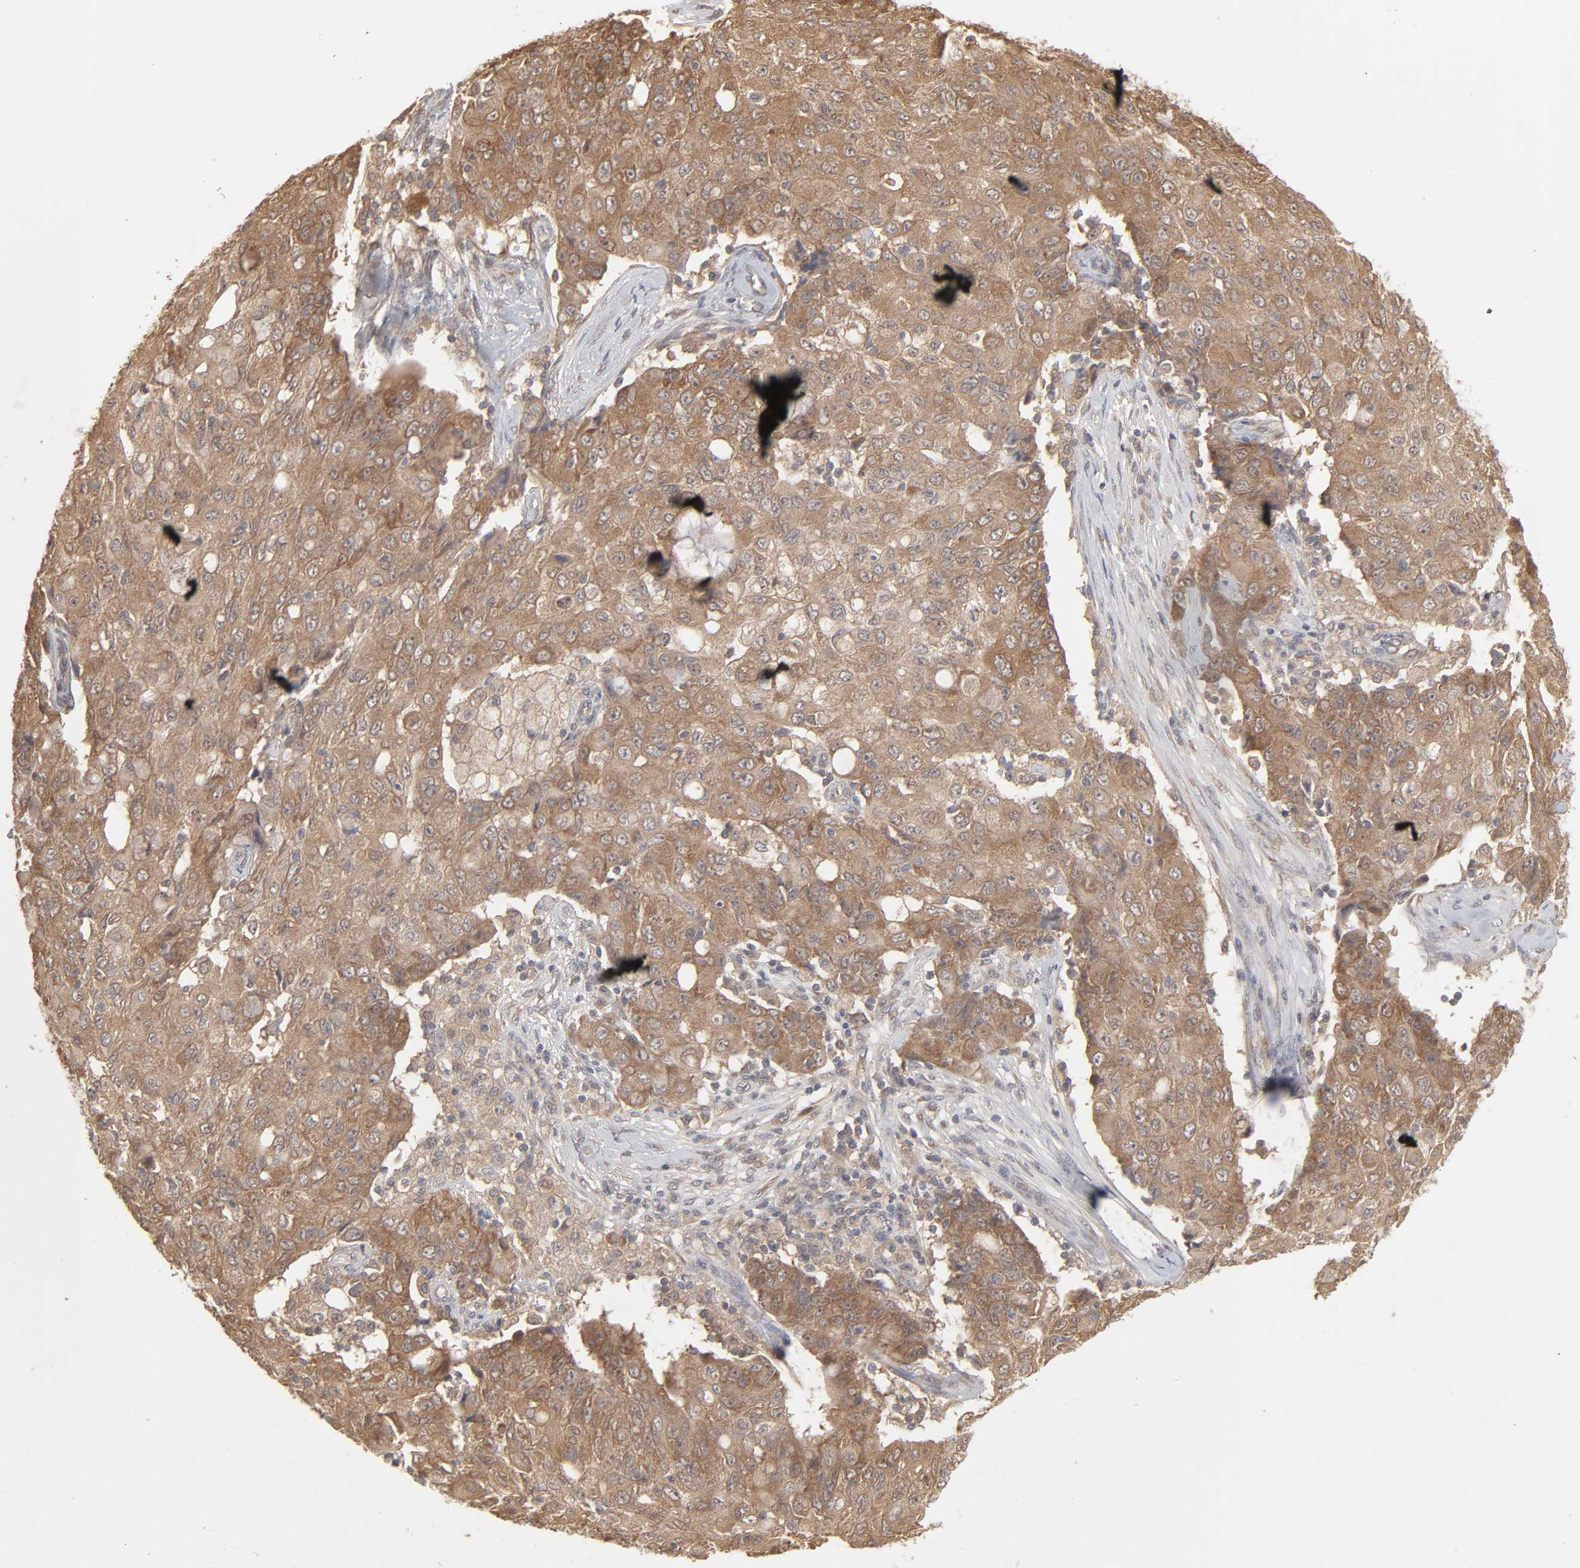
{"staining": {"intensity": "moderate", "quantity": ">75%", "location": "cytoplasmic/membranous"}, "tissue": "ovarian cancer", "cell_type": "Tumor cells", "image_type": "cancer", "snomed": [{"axis": "morphology", "description": "Carcinoma, endometroid"}, {"axis": "topography", "description": "Ovary"}], "caption": "IHC photomicrograph of human ovarian cancer (endometroid carcinoma) stained for a protein (brown), which displays medium levels of moderate cytoplasmic/membranous positivity in about >75% of tumor cells.", "gene": "SCFD1", "patient": {"sex": "female", "age": 42}}